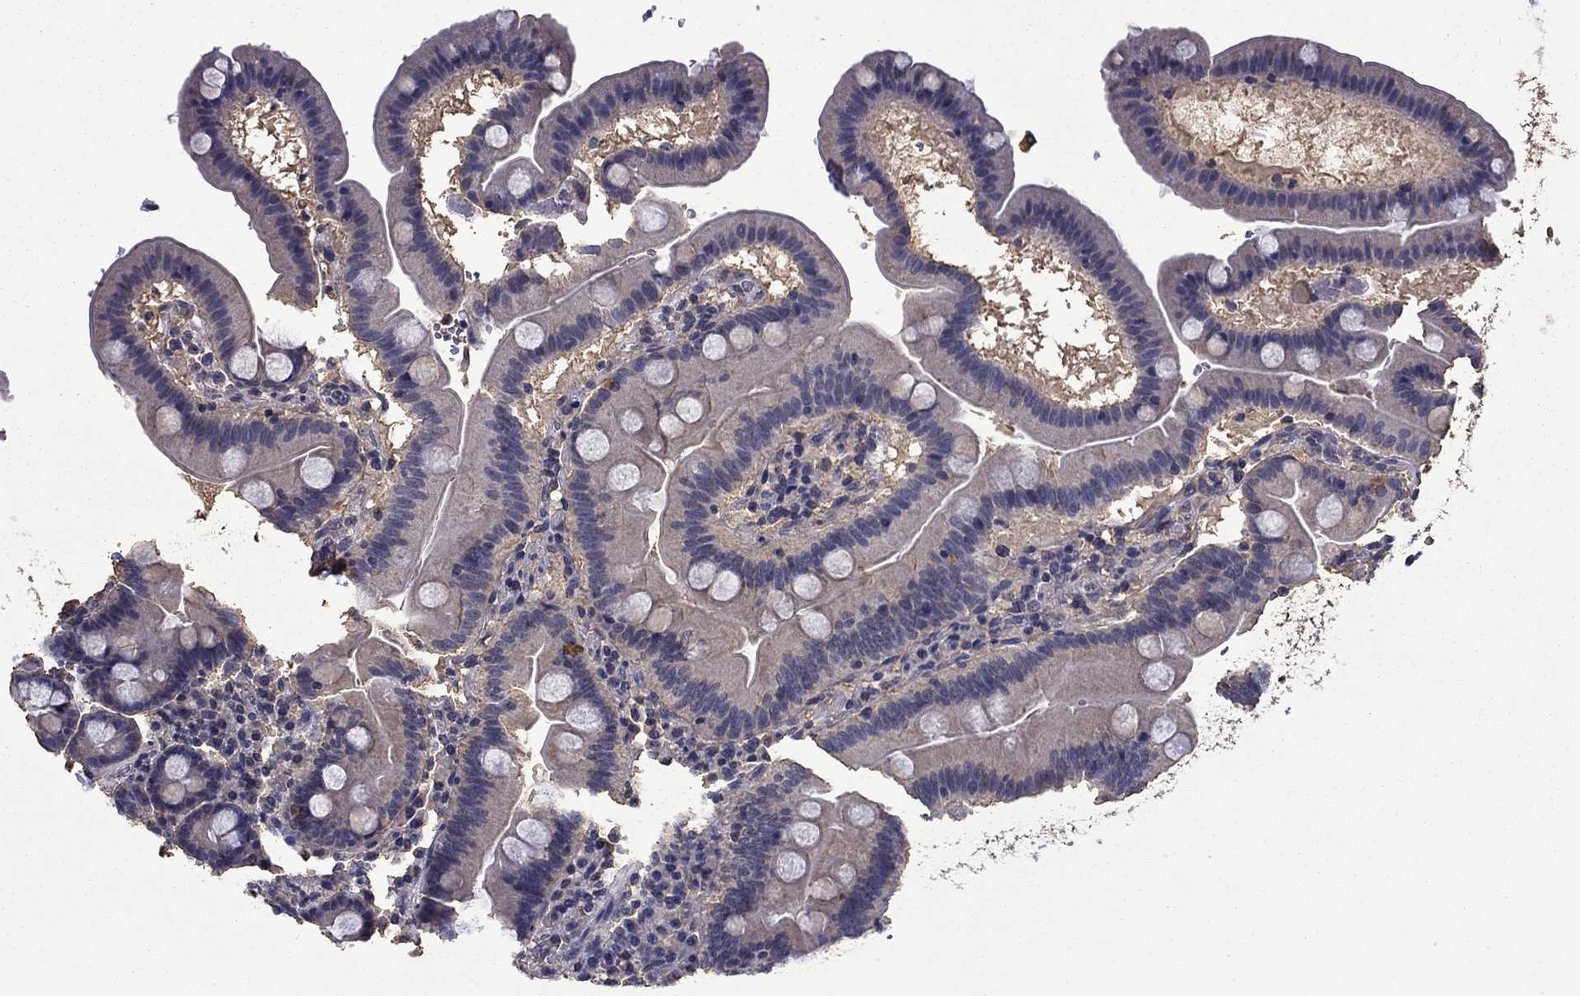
{"staining": {"intensity": "negative", "quantity": "none", "location": "none"}, "tissue": "duodenum", "cell_type": "Glandular cells", "image_type": "normal", "snomed": [{"axis": "morphology", "description": "Normal tissue, NOS"}, {"axis": "topography", "description": "Duodenum"}], "caption": "The photomicrograph reveals no significant positivity in glandular cells of duodenum.", "gene": "MFAP3L", "patient": {"sex": "male", "age": 59}}